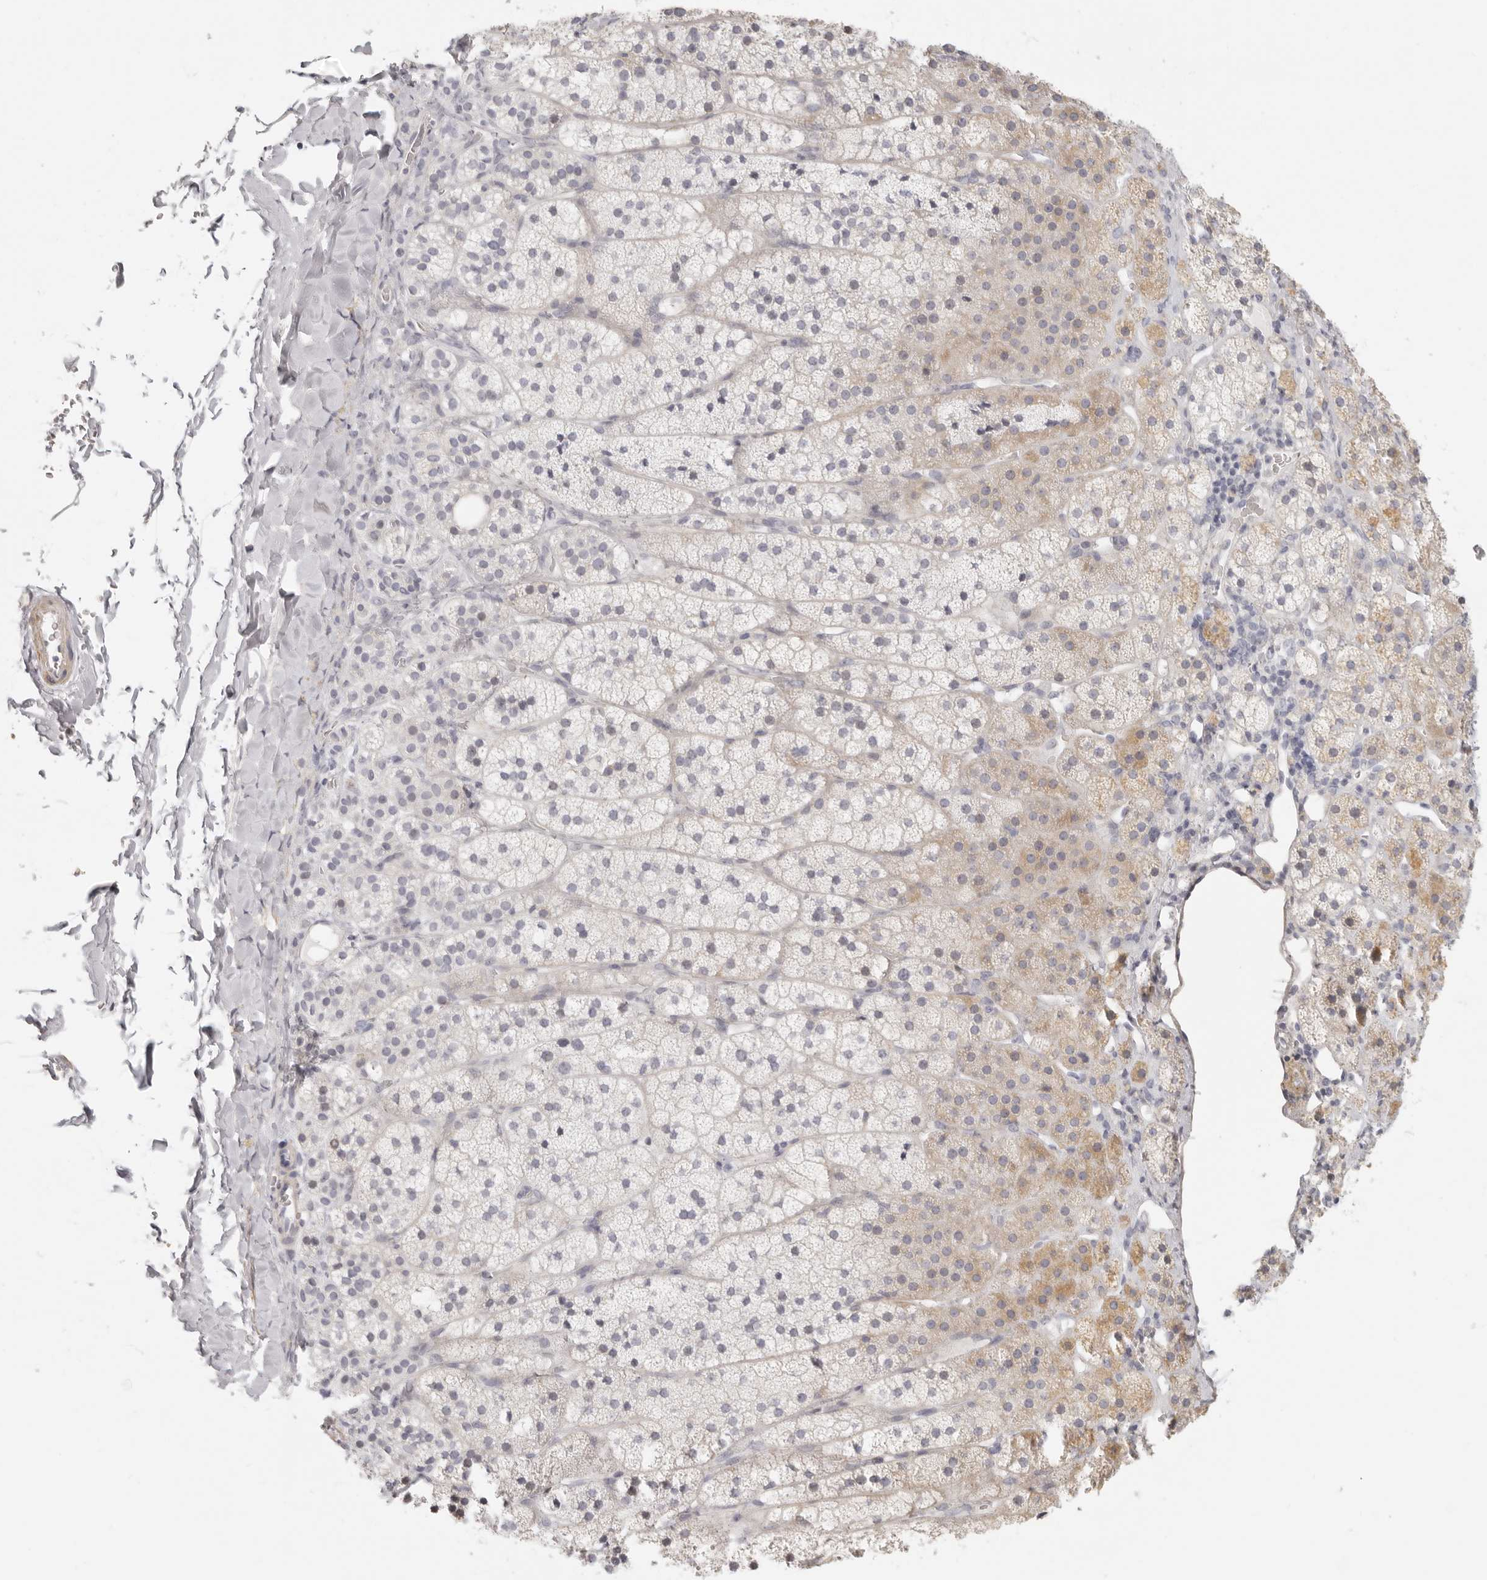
{"staining": {"intensity": "weak", "quantity": "<25%", "location": "cytoplasmic/membranous"}, "tissue": "adrenal gland", "cell_type": "Glandular cells", "image_type": "normal", "snomed": [{"axis": "morphology", "description": "Normal tissue, NOS"}, {"axis": "topography", "description": "Adrenal gland"}], "caption": "Immunohistochemical staining of unremarkable adrenal gland demonstrates no significant staining in glandular cells.", "gene": "RXFP1", "patient": {"sex": "female", "age": 44}}